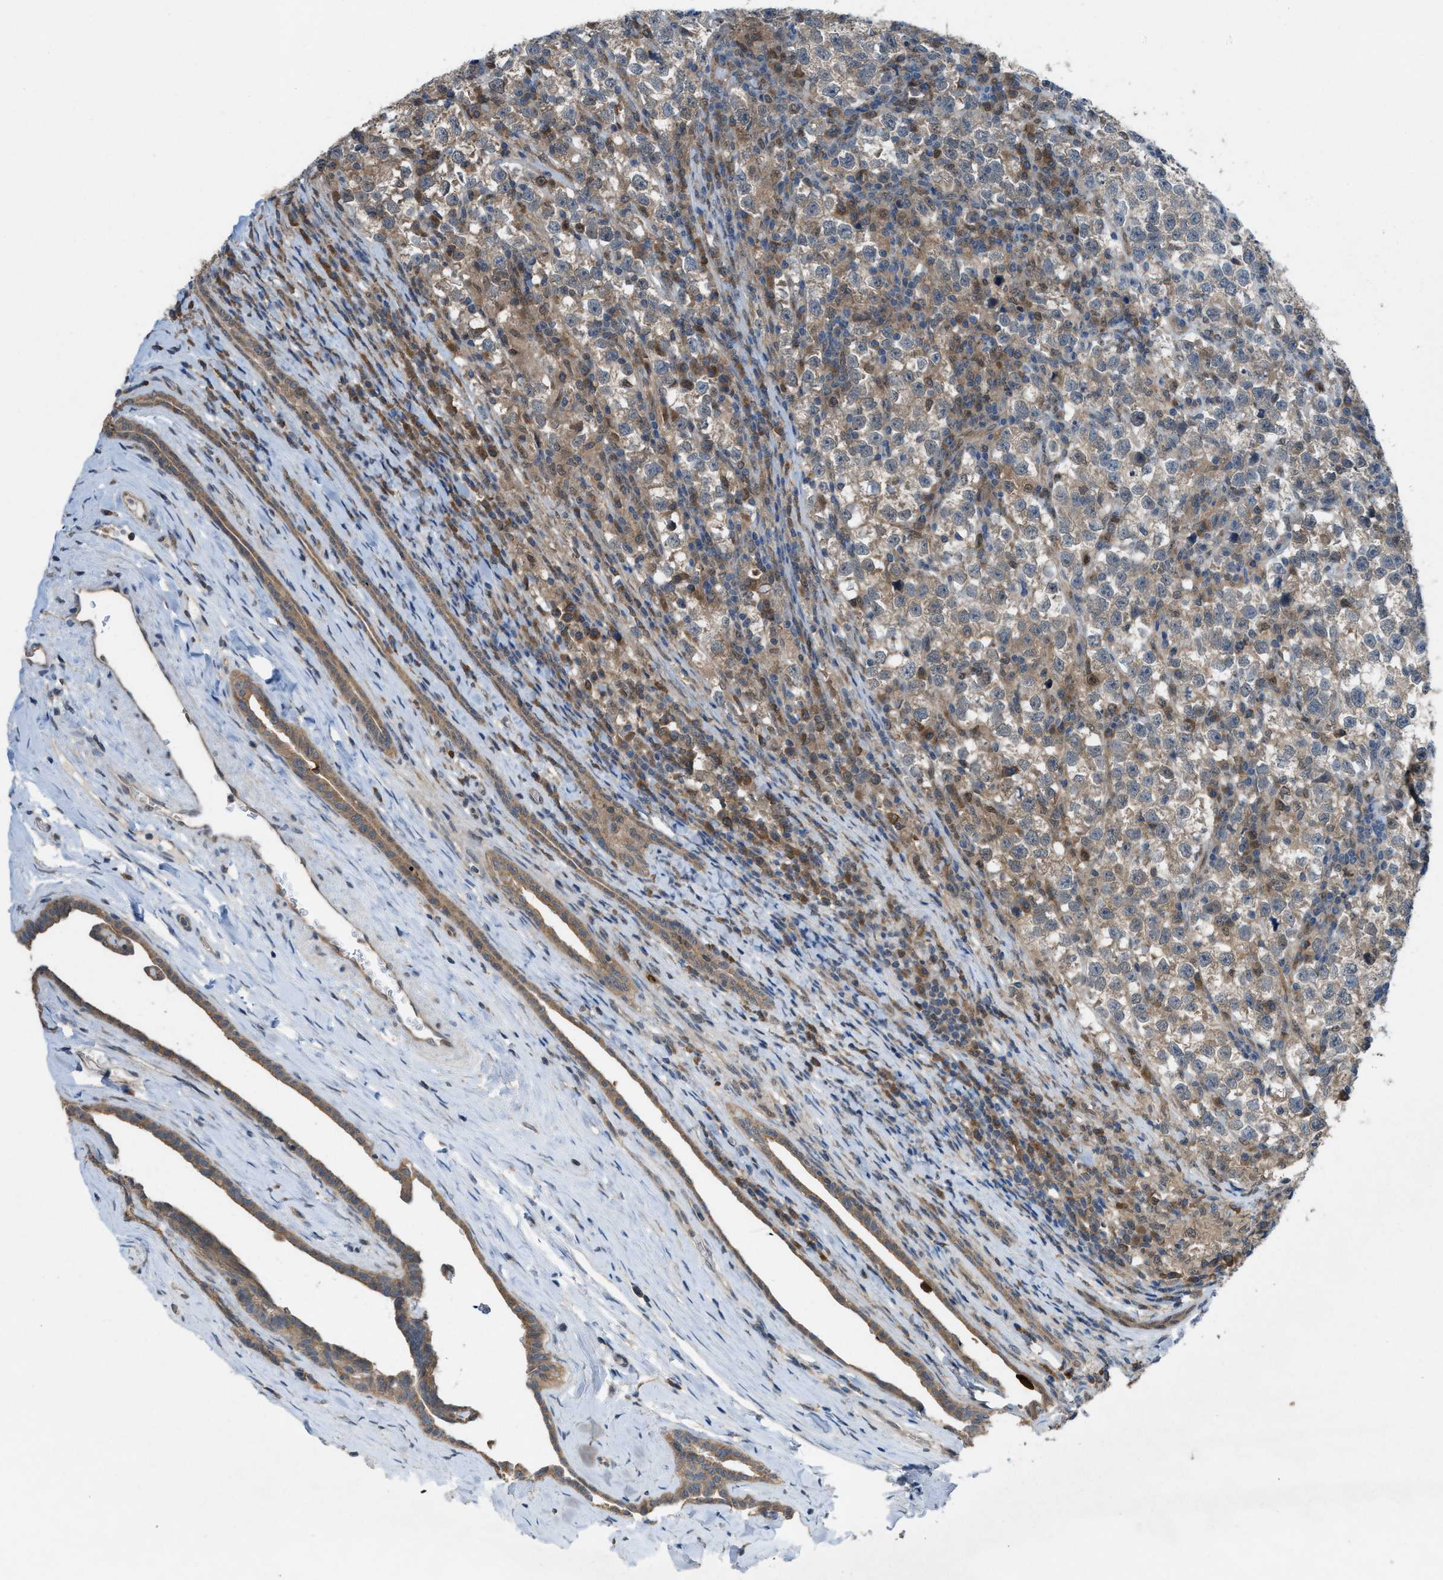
{"staining": {"intensity": "weak", "quantity": "25%-75%", "location": "cytoplasmic/membranous"}, "tissue": "testis cancer", "cell_type": "Tumor cells", "image_type": "cancer", "snomed": [{"axis": "morphology", "description": "Normal tissue, NOS"}, {"axis": "morphology", "description": "Seminoma, NOS"}, {"axis": "topography", "description": "Testis"}], "caption": "IHC image of human testis cancer (seminoma) stained for a protein (brown), which shows low levels of weak cytoplasmic/membranous expression in about 25%-75% of tumor cells.", "gene": "PLAA", "patient": {"sex": "male", "age": 43}}